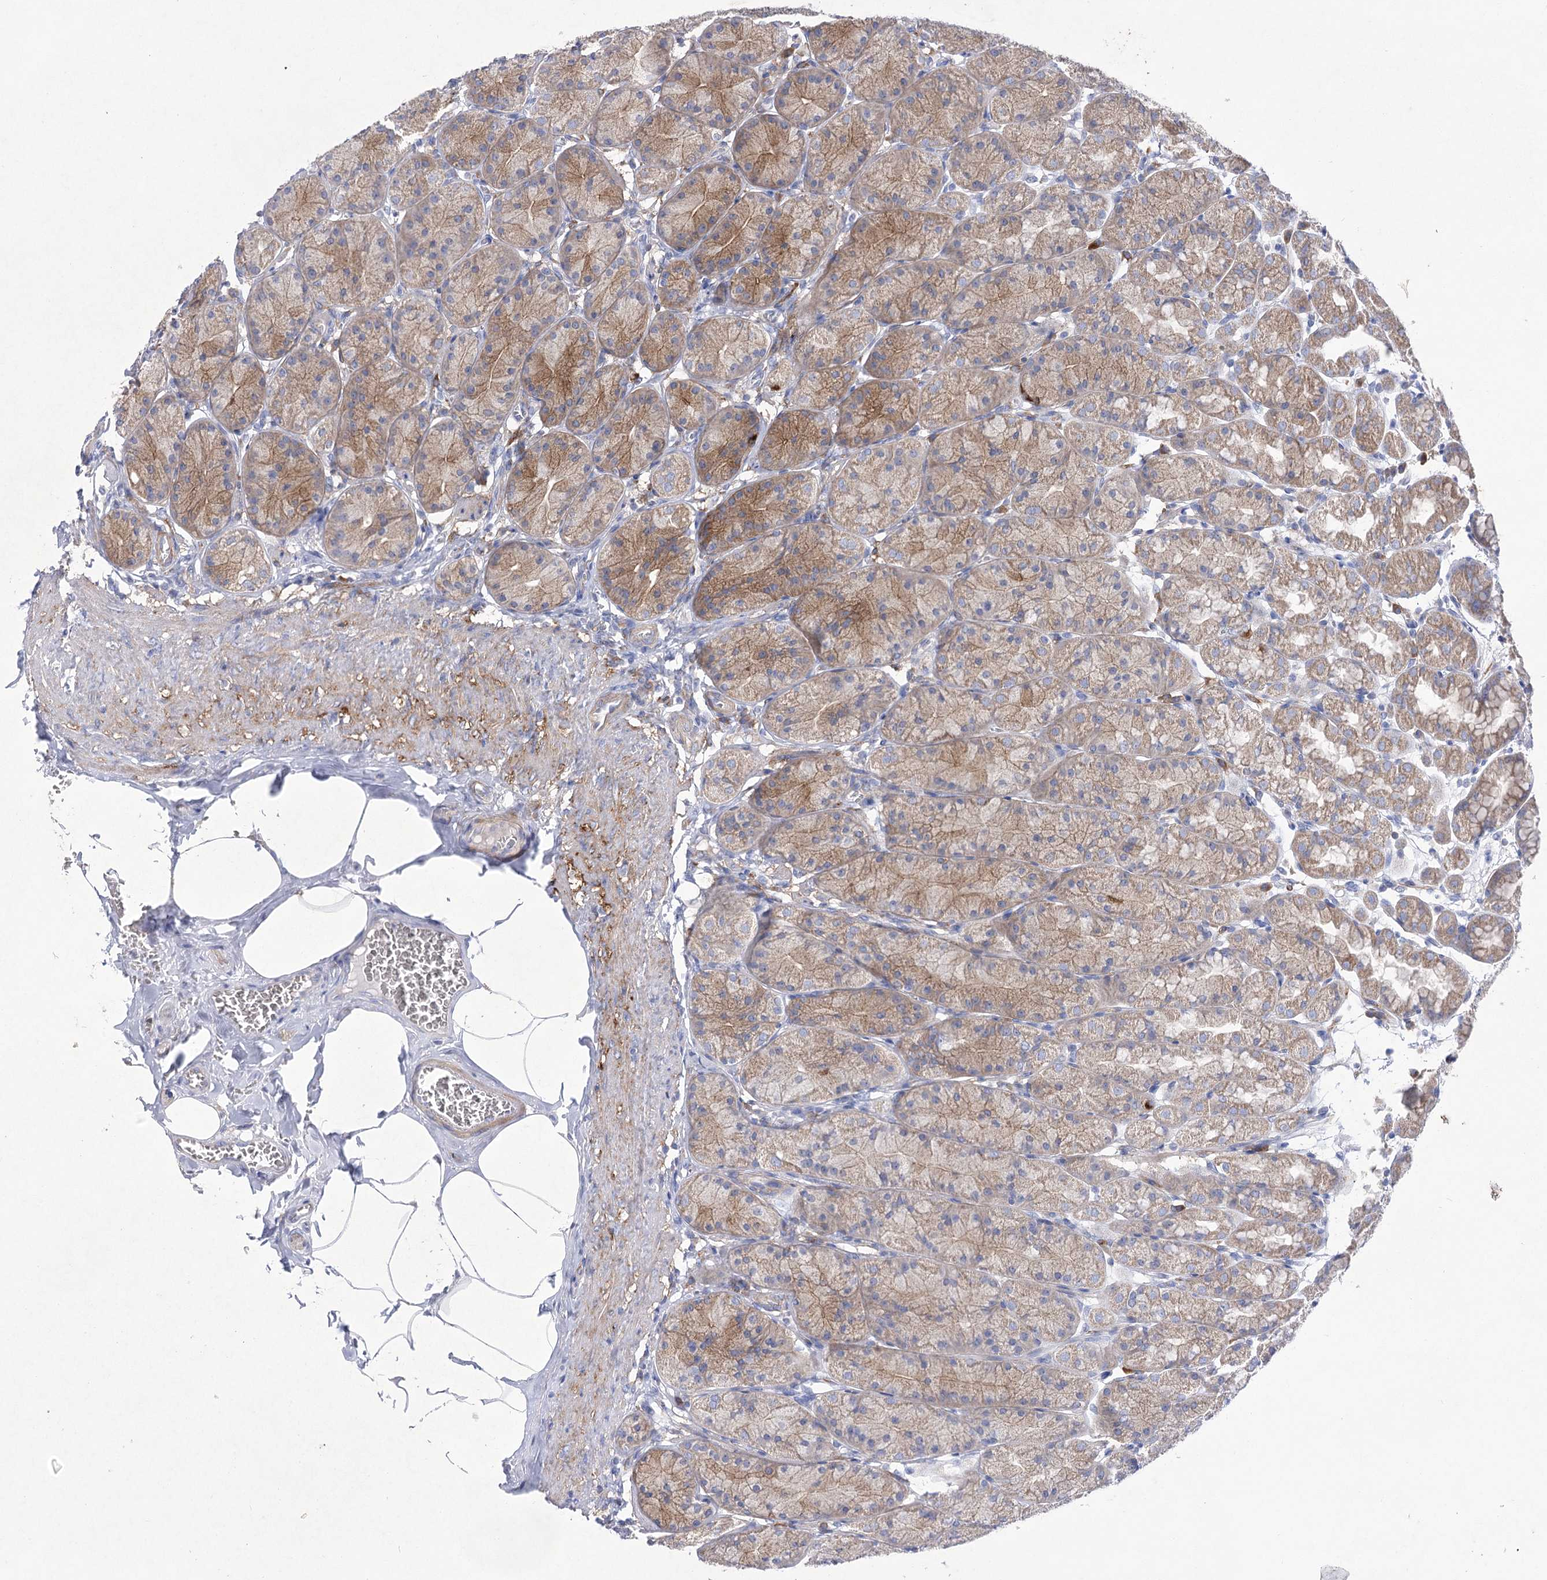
{"staining": {"intensity": "weak", "quantity": ">75%", "location": "cytoplasmic/membranous"}, "tissue": "stomach", "cell_type": "Glandular cells", "image_type": "normal", "snomed": [{"axis": "morphology", "description": "Normal tissue, NOS"}, {"axis": "topography", "description": "Stomach"}], "caption": "This photomicrograph shows immunohistochemistry (IHC) staining of unremarkable human stomach, with low weak cytoplasmic/membranous positivity in approximately >75% of glandular cells.", "gene": "COX15", "patient": {"sex": "male", "age": 42}}